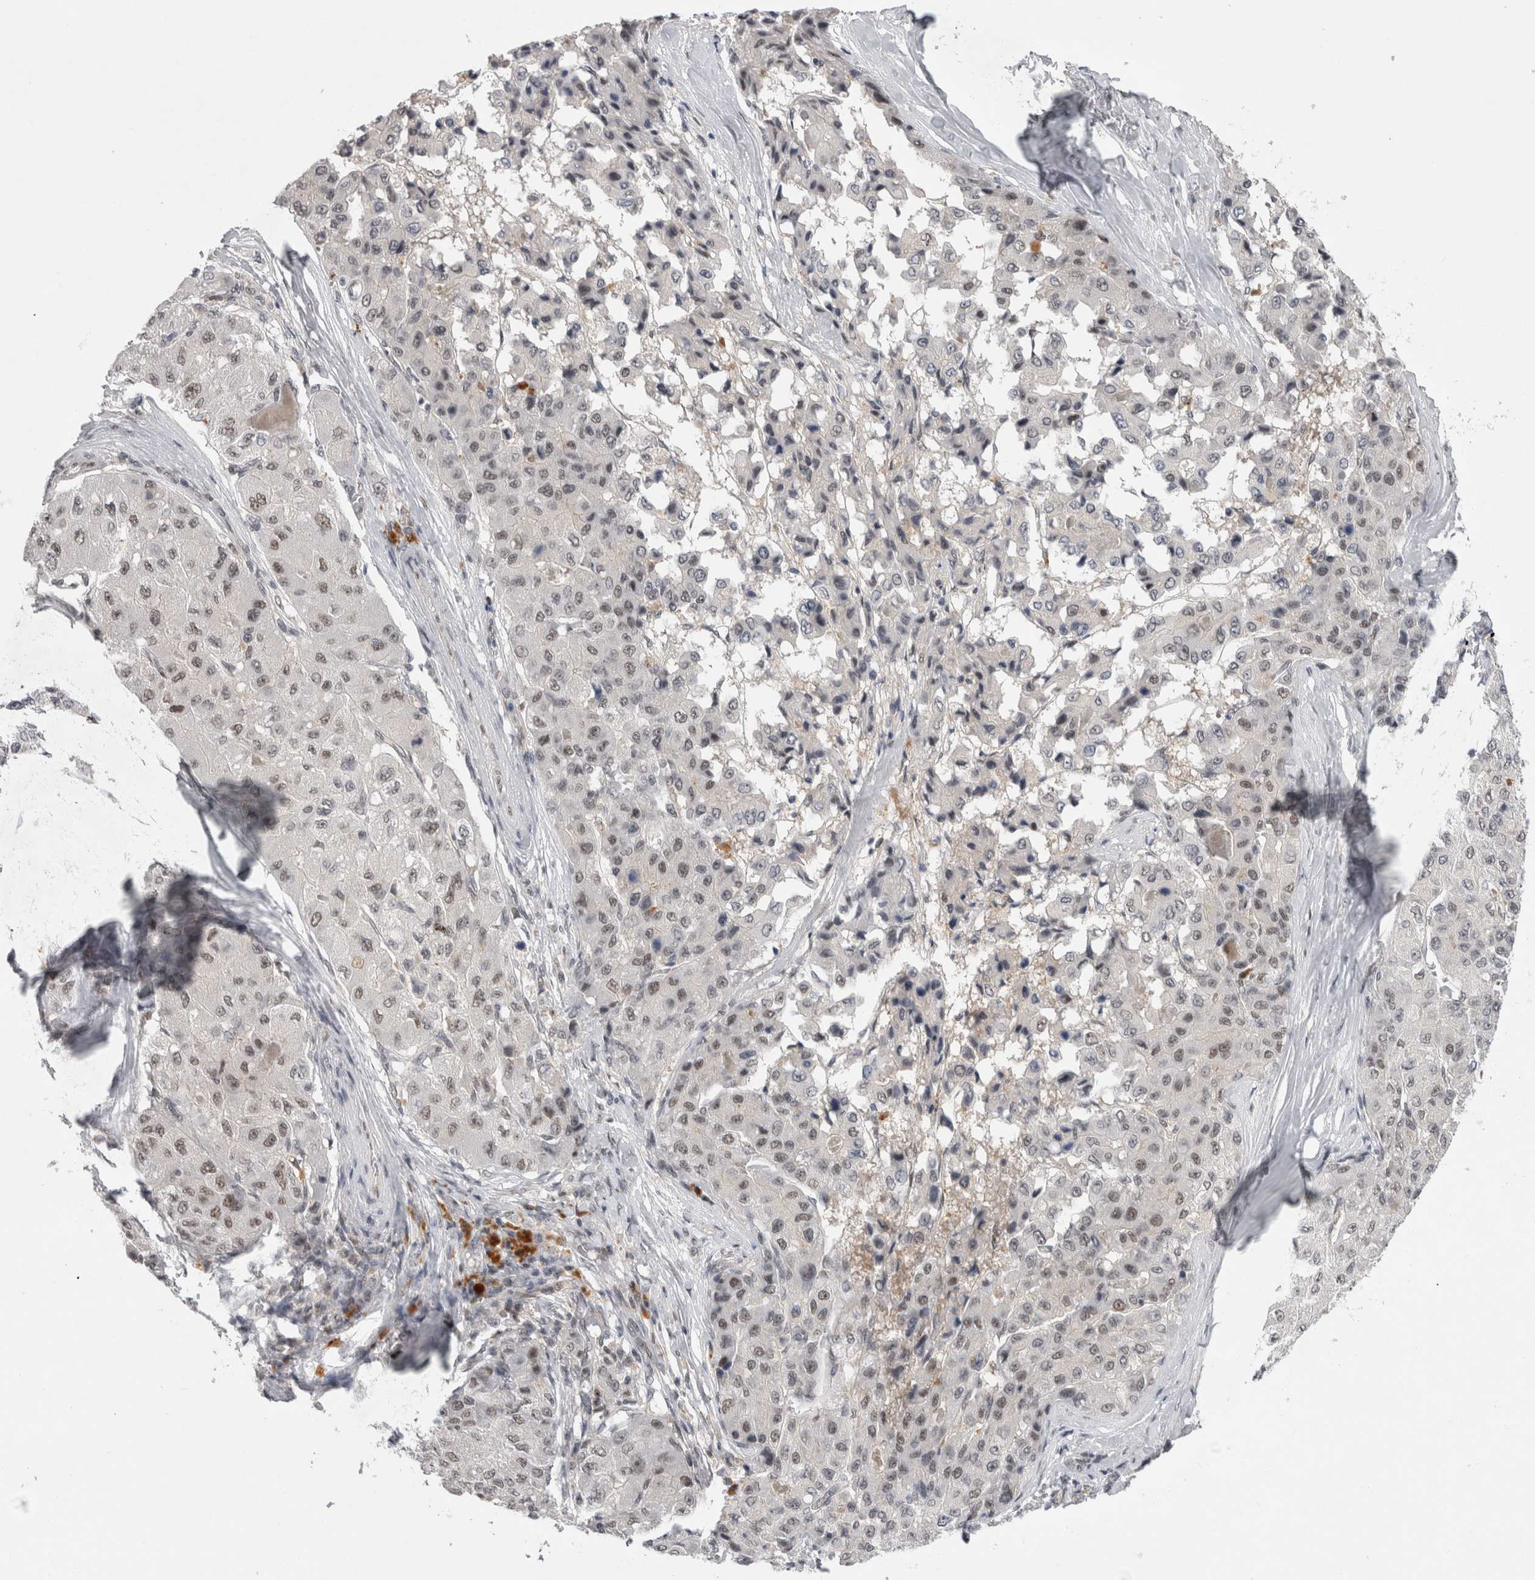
{"staining": {"intensity": "weak", "quantity": ">75%", "location": "nuclear"}, "tissue": "liver cancer", "cell_type": "Tumor cells", "image_type": "cancer", "snomed": [{"axis": "morphology", "description": "Carcinoma, Hepatocellular, NOS"}, {"axis": "topography", "description": "Liver"}], "caption": "Immunohistochemical staining of liver hepatocellular carcinoma reveals weak nuclear protein positivity in about >75% of tumor cells.", "gene": "PSMB2", "patient": {"sex": "male", "age": 80}}